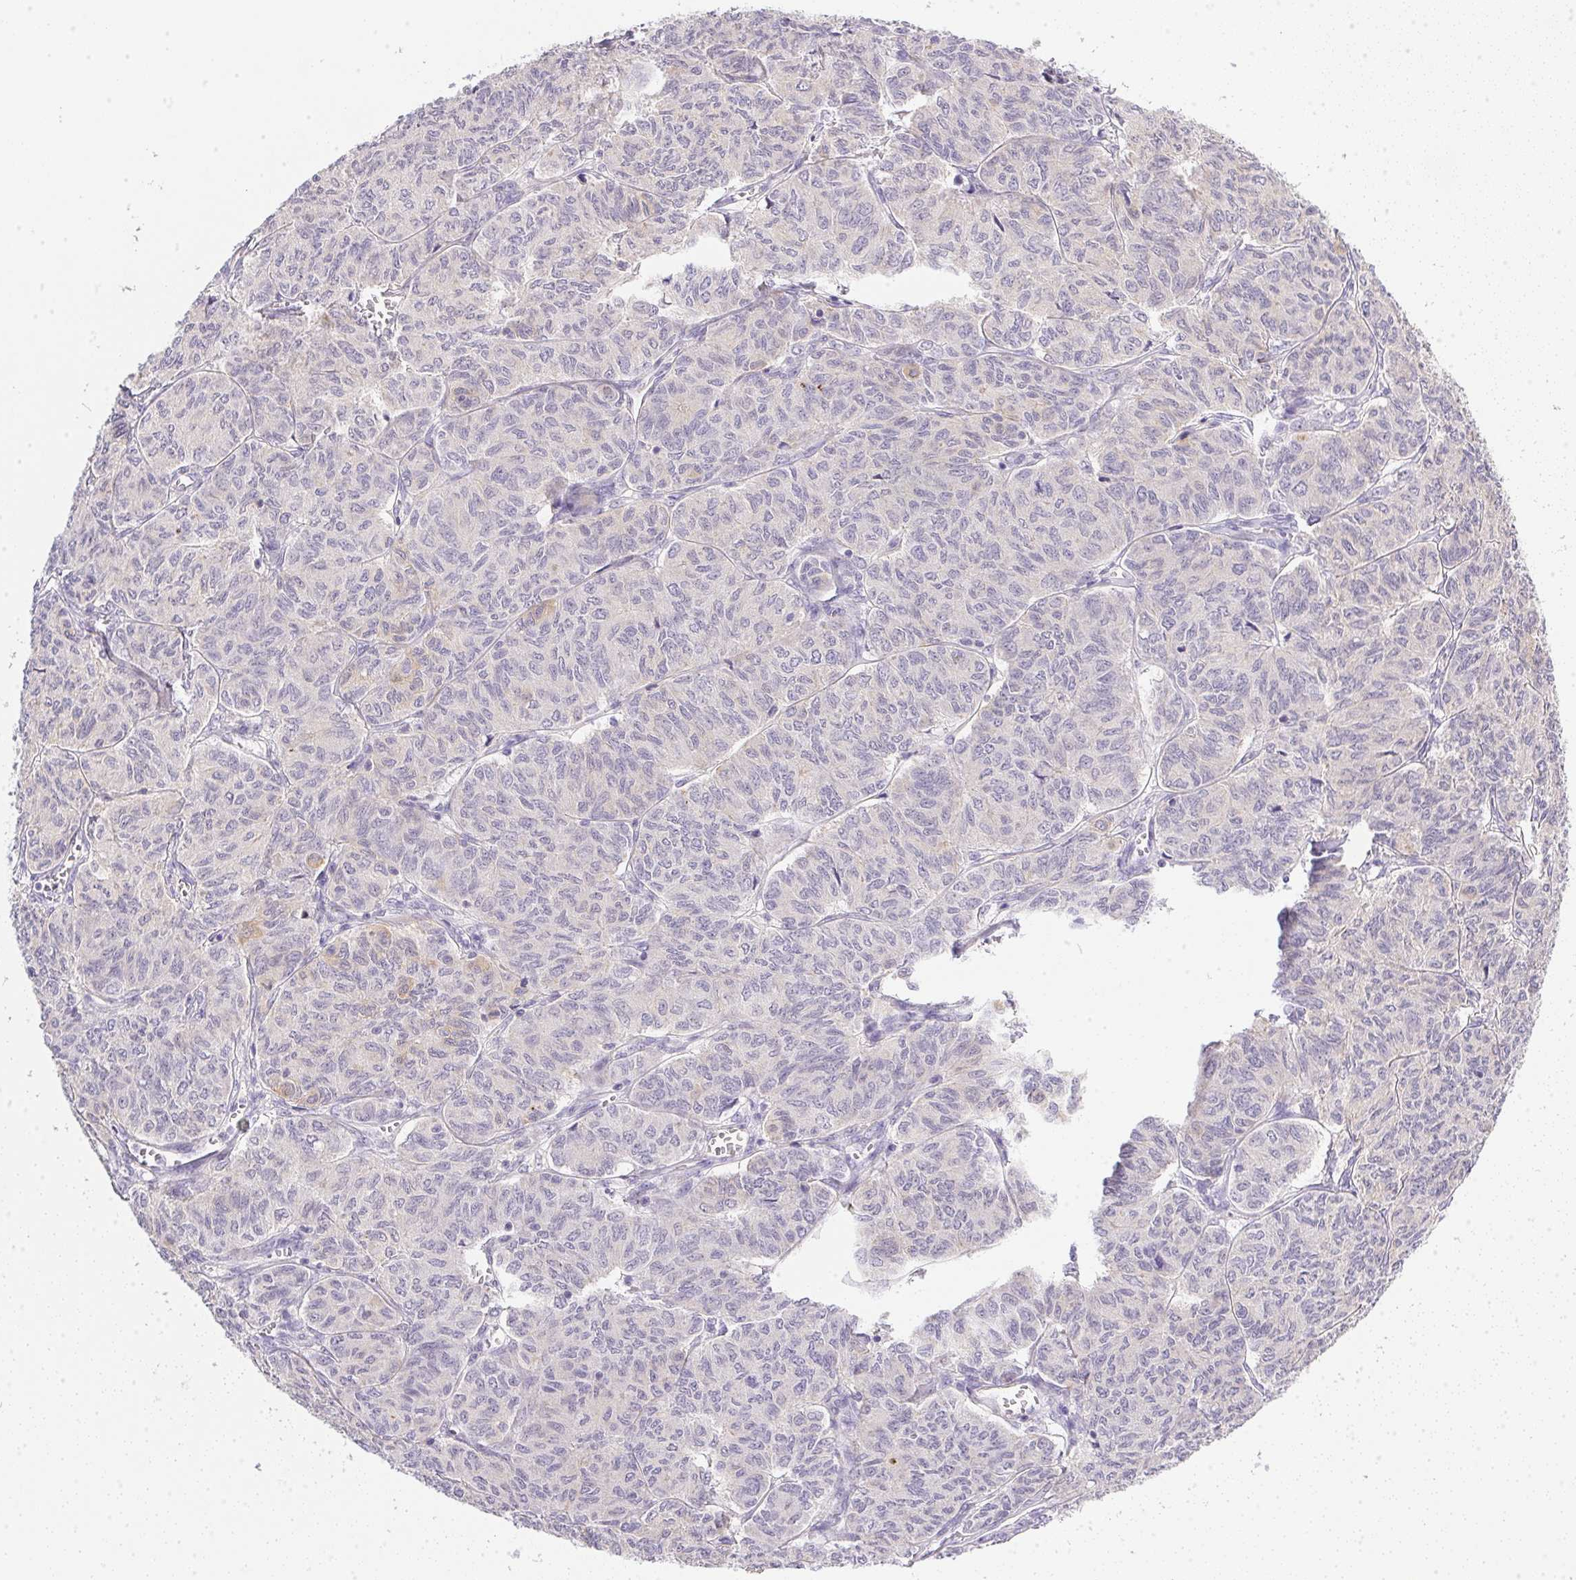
{"staining": {"intensity": "negative", "quantity": "none", "location": "none"}, "tissue": "ovarian cancer", "cell_type": "Tumor cells", "image_type": "cancer", "snomed": [{"axis": "morphology", "description": "Carcinoma, endometroid"}, {"axis": "topography", "description": "Ovary"}], "caption": "A photomicrograph of human ovarian endometroid carcinoma is negative for staining in tumor cells.", "gene": "SLC17A7", "patient": {"sex": "female", "age": 80}}